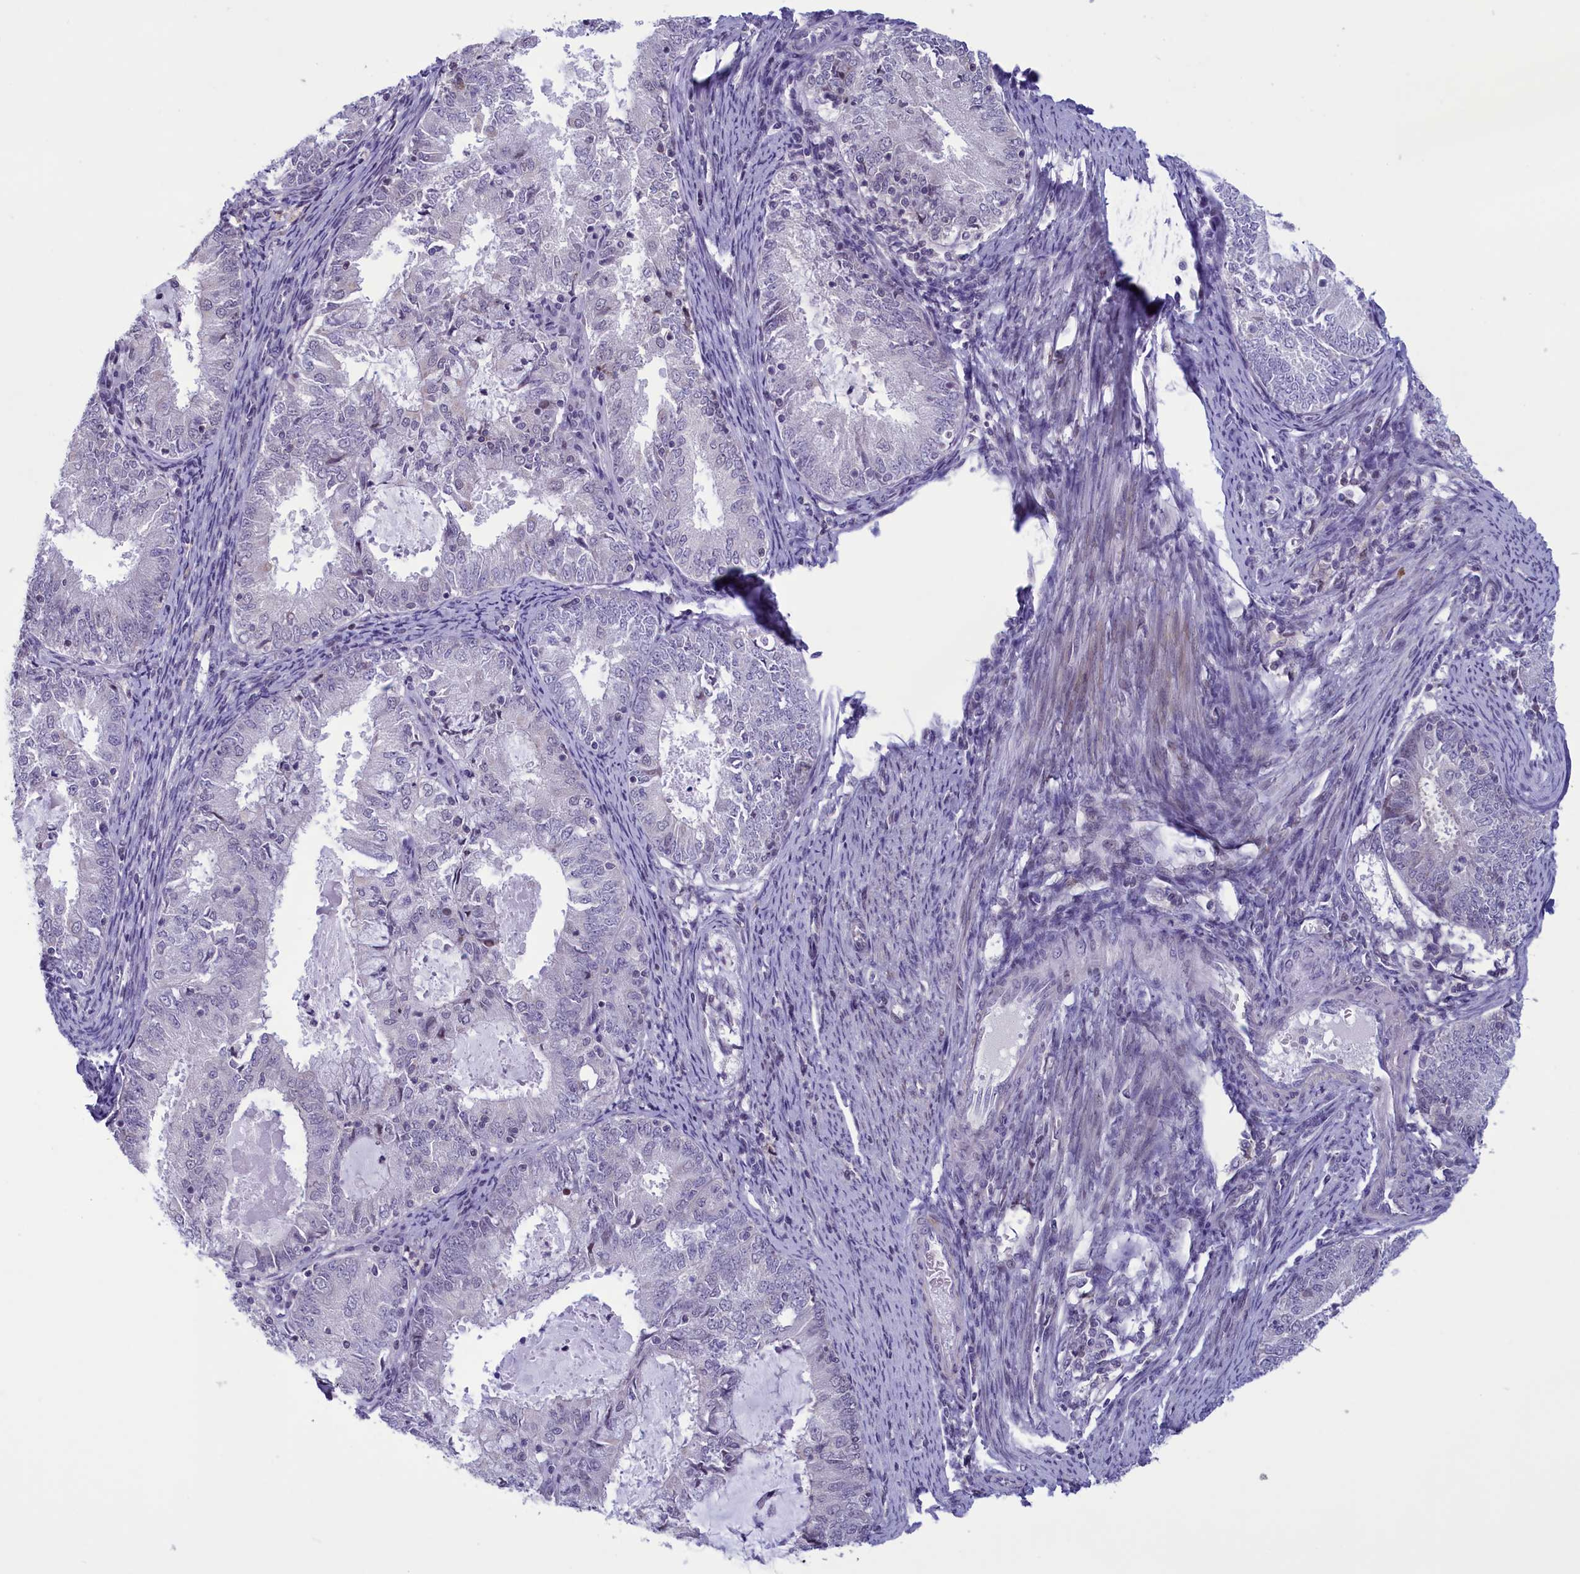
{"staining": {"intensity": "negative", "quantity": "none", "location": "none"}, "tissue": "endometrial cancer", "cell_type": "Tumor cells", "image_type": "cancer", "snomed": [{"axis": "morphology", "description": "Adenocarcinoma, NOS"}, {"axis": "topography", "description": "Endometrium"}], "caption": "Endometrial cancer was stained to show a protein in brown. There is no significant staining in tumor cells.", "gene": "CORO2A", "patient": {"sex": "female", "age": 57}}